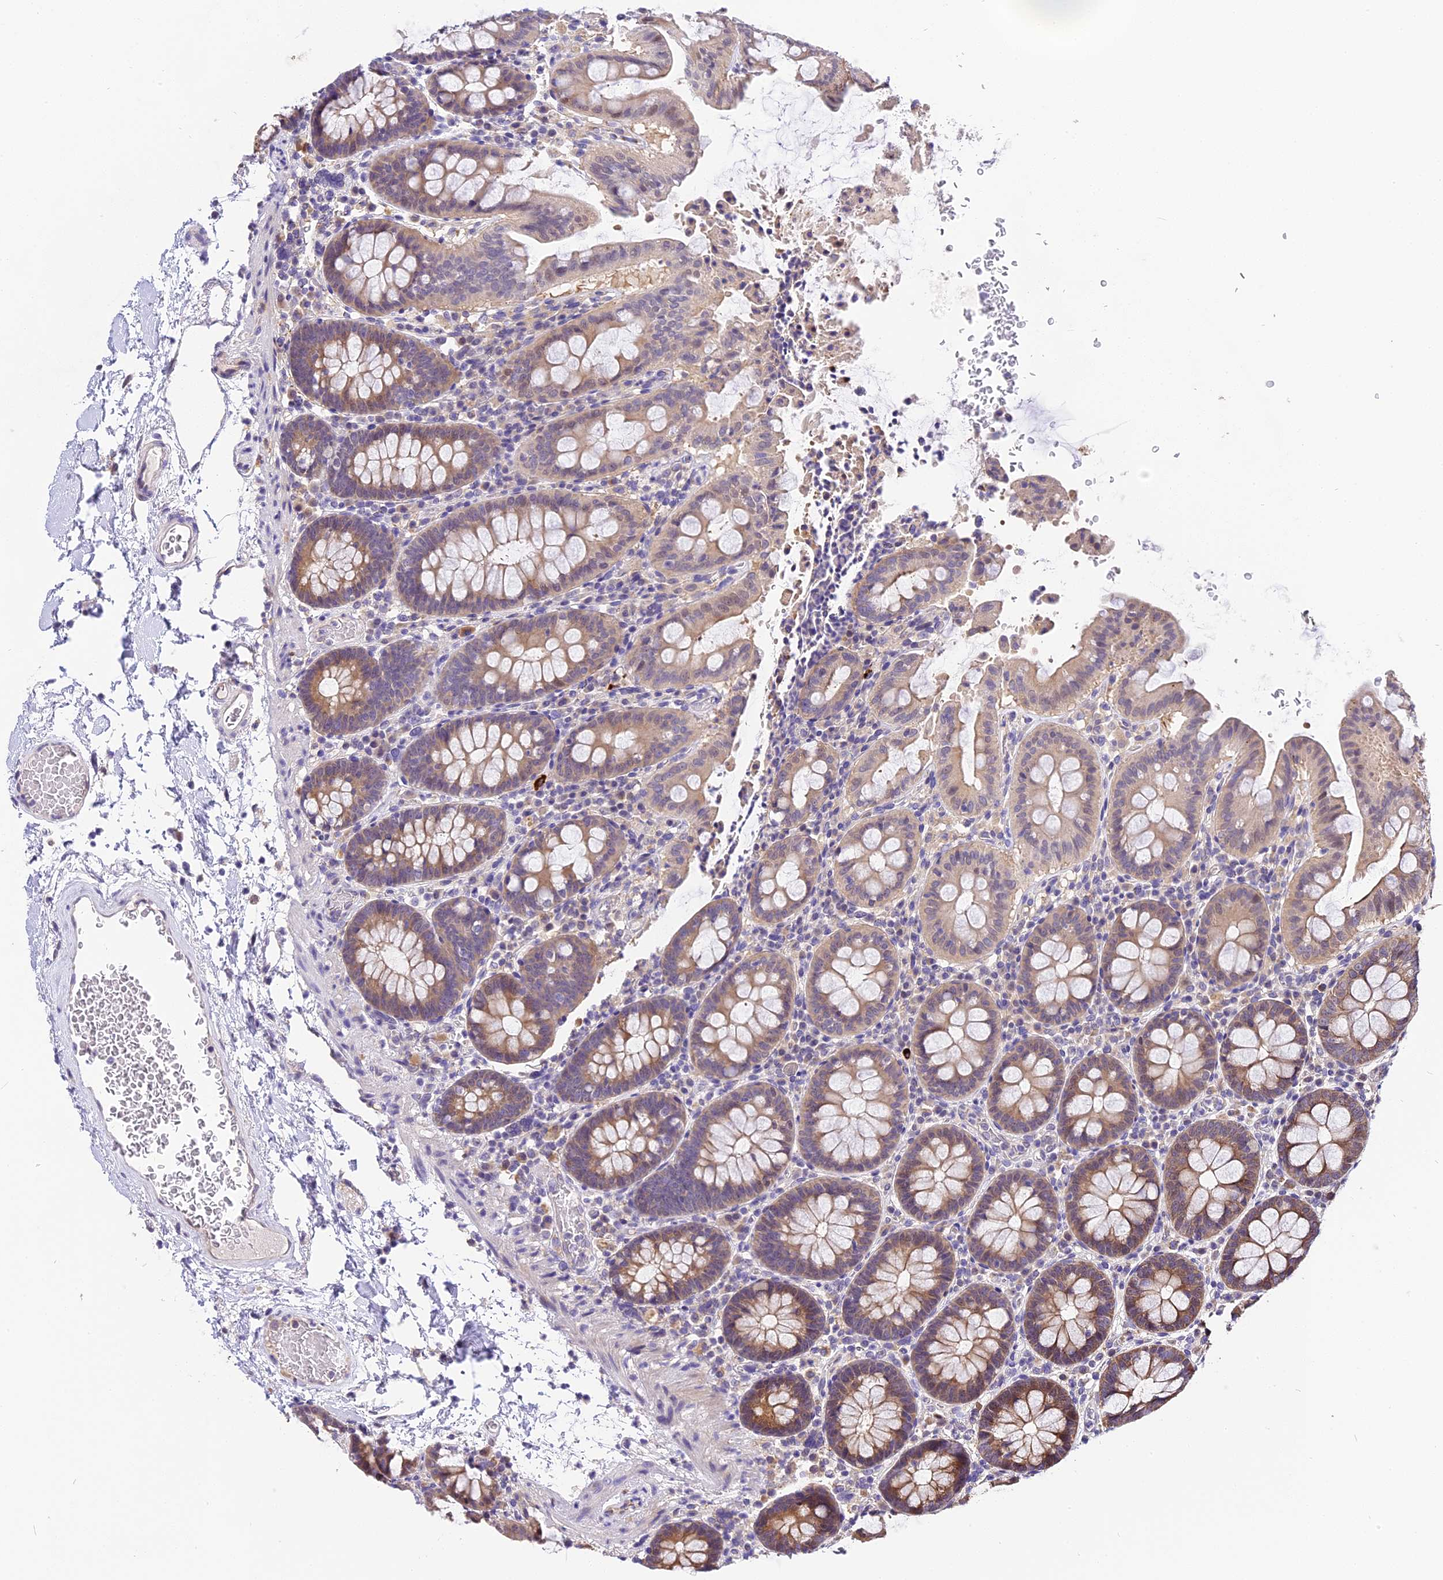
{"staining": {"intensity": "negative", "quantity": "none", "location": "none"}, "tissue": "colon", "cell_type": "Endothelial cells", "image_type": "normal", "snomed": [{"axis": "morphology", "description": "Normal tissue, NOS"}, {"axis": "topography", "description": "Colon"}], "caption": "The micrograph demonstrates no staining of endothelial cells in normal colon. The staining is performed using DAB (3,3'-diaminobenzidine) brown chromogen with nuclei counter-stained in using hematoxylin.", "gene": "BSCL2", "patient": {"sex": "male", "age": 75}}